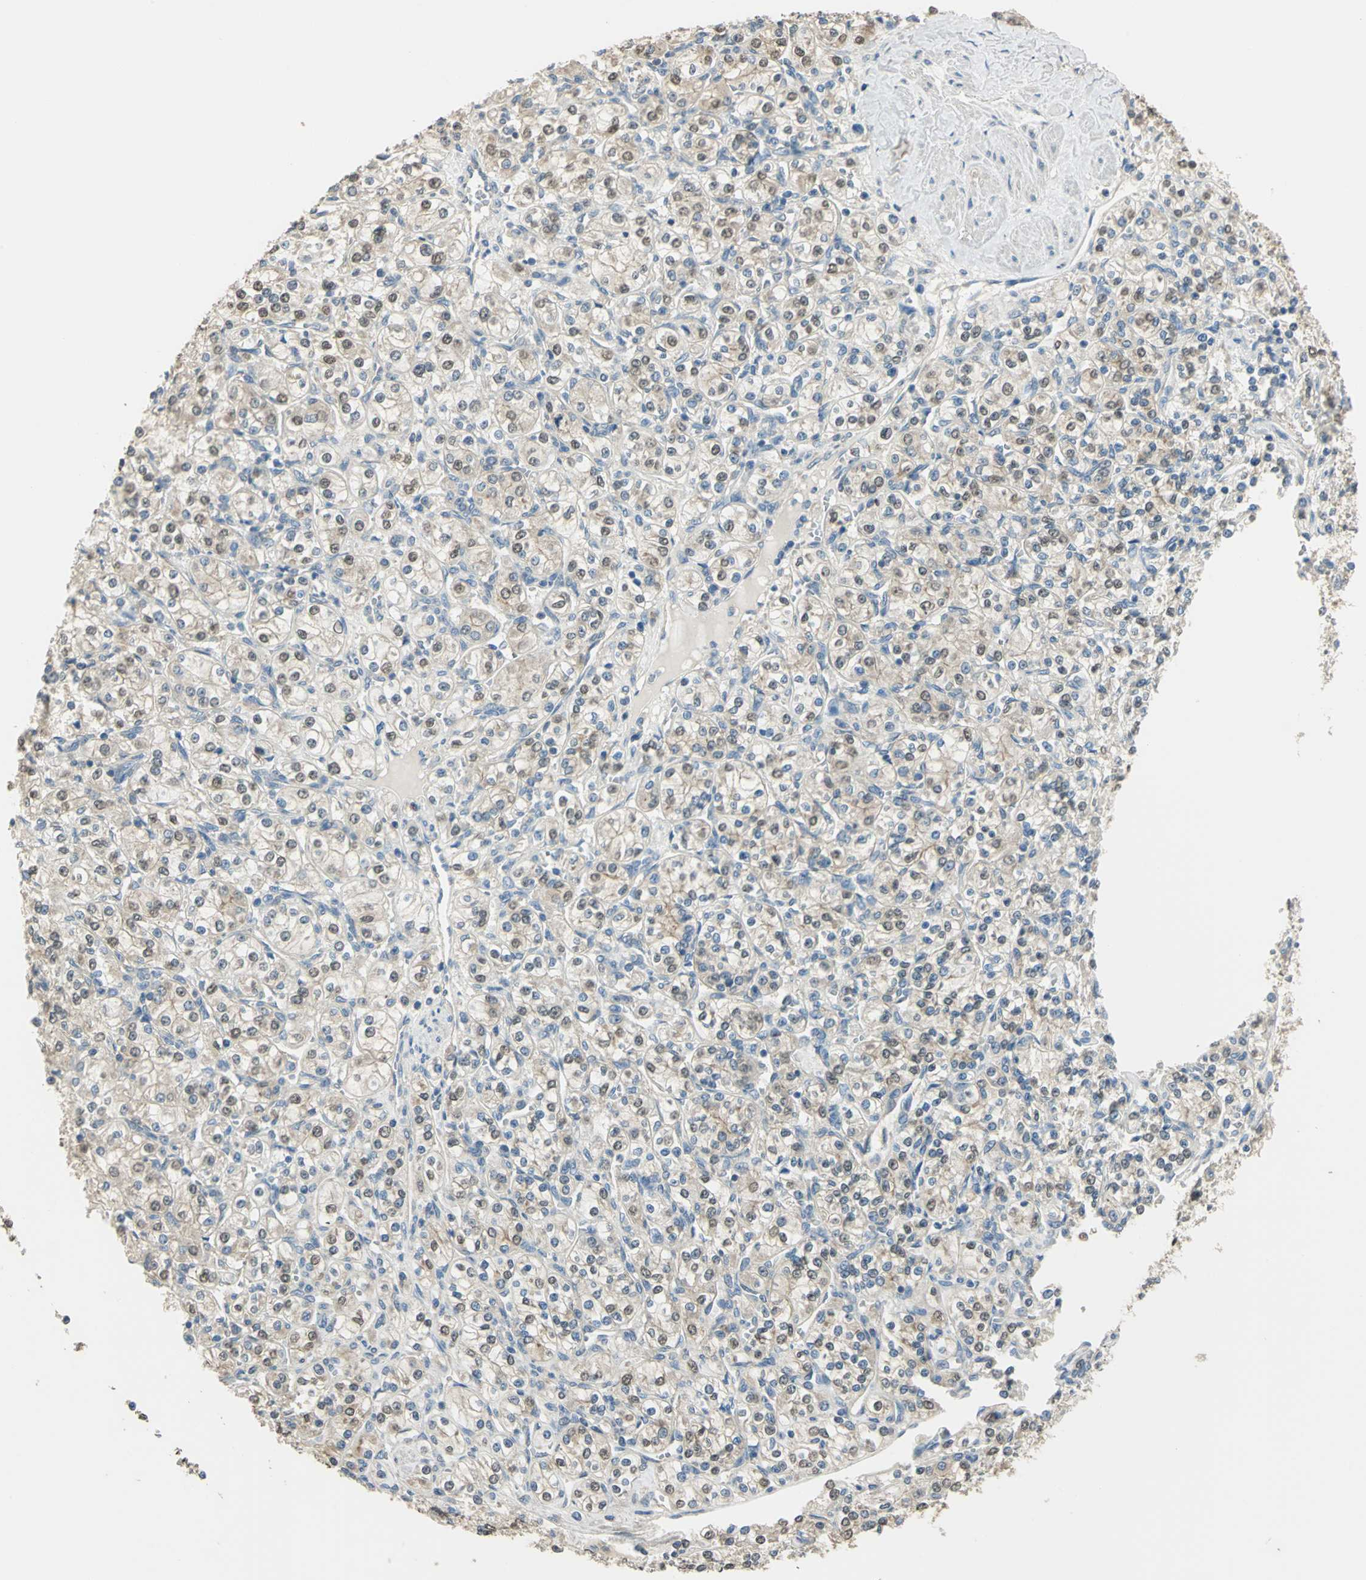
{"staining": {"intensity": "moderate", "quantity": "25%-75%", "location": "cytoplasmic/membranous,nuclear"}, "tissue": "renal cancer", "cell_type": "Tumor cells", "image_type": "cancer", "snomed": [{"axis": "morphology", "description": "Adenocarcinoma, NOS"}, {"axis": "topography", "description": "Kidney"}], "caption": "About 25%-75% of tumor cells in human adenocarcinoma (renal) demonstrate moderate cytoplasmic/membranous and nuclear protein staining as visualized by brown immunohistochemical staining.", "gene": "SHC2", "patient": {"sex": "male", "age": 77}}